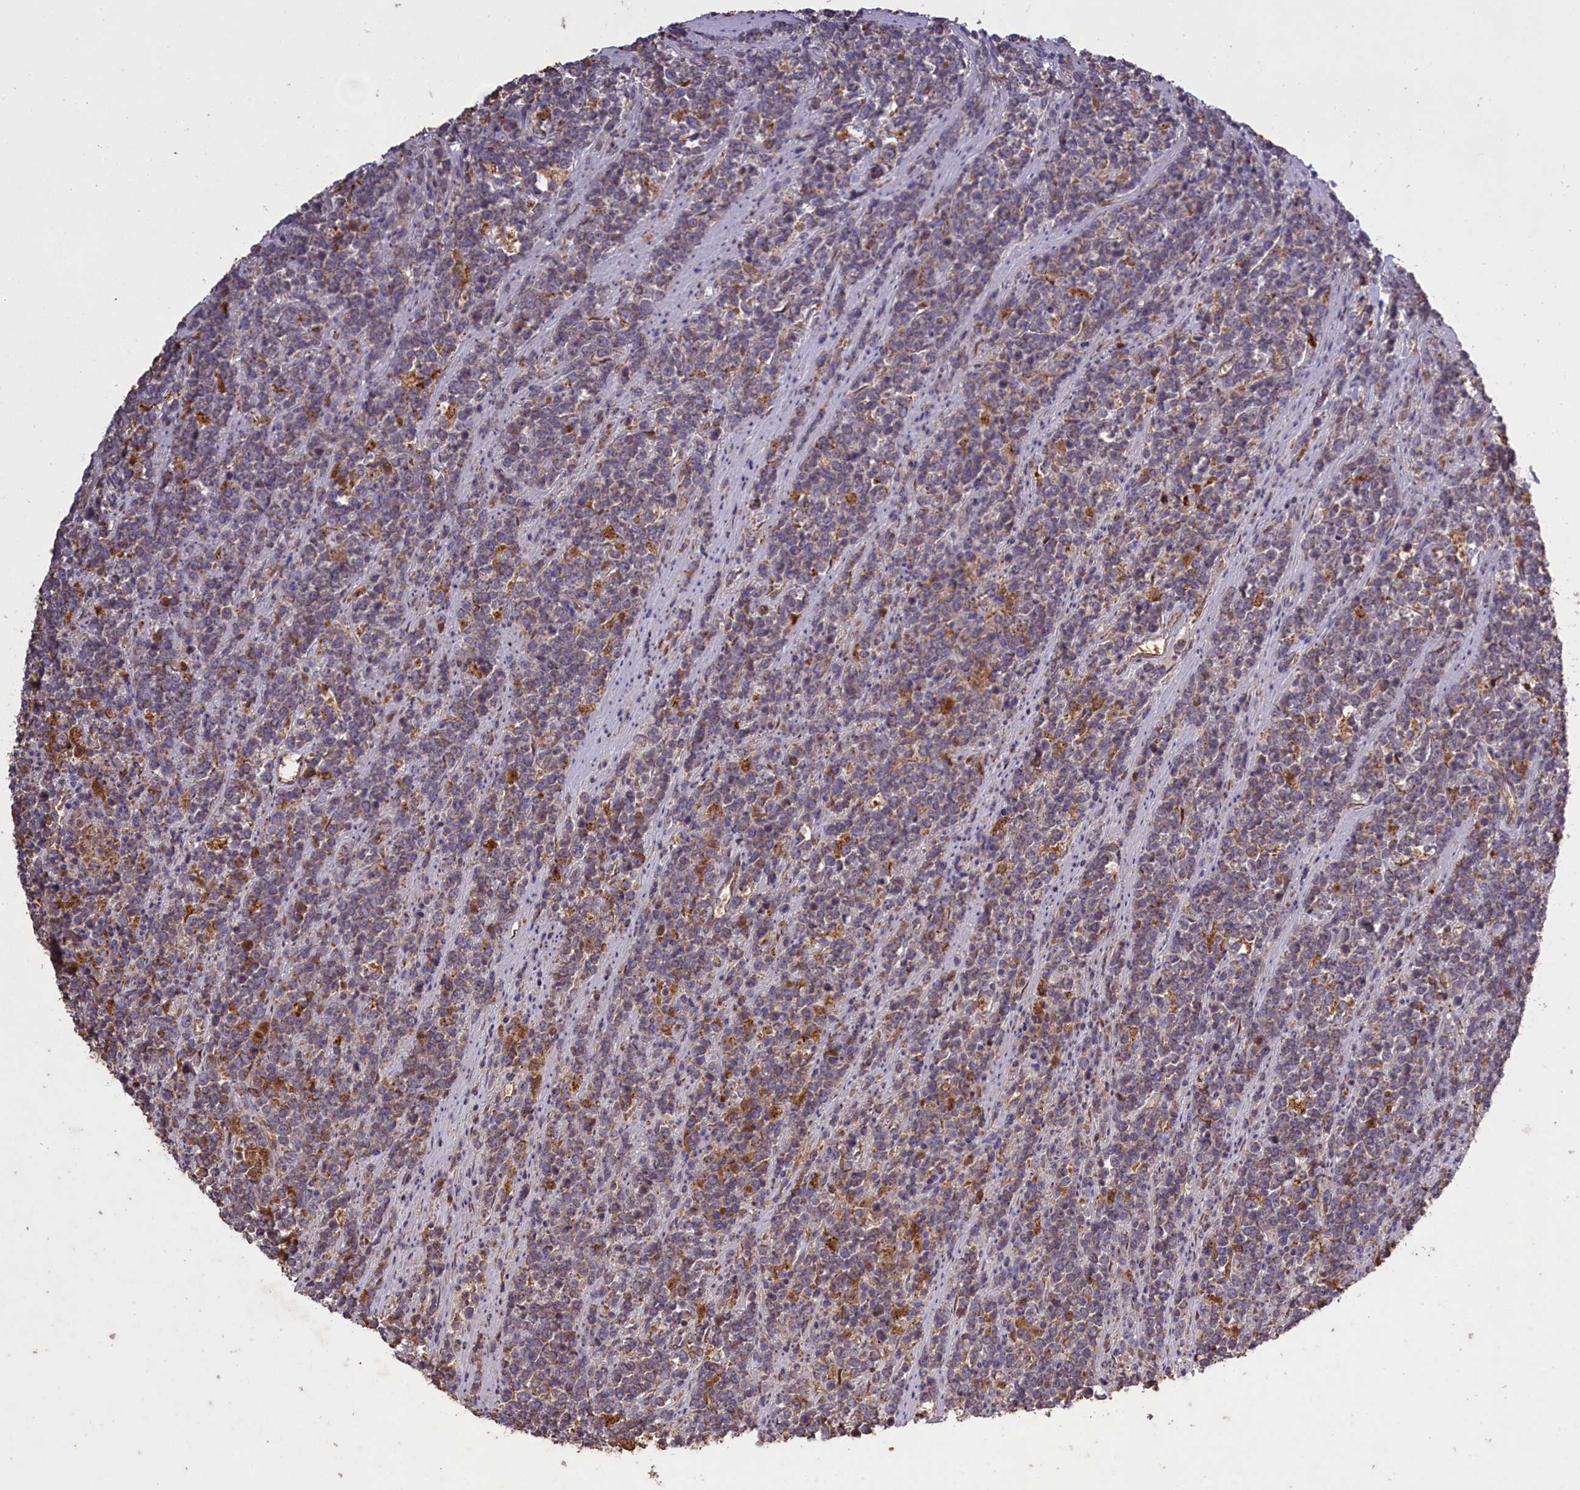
{"staining": {"intensity": "weak", "quantity": "25%-75%", "location": "cytoplasmic/membranous"}, "tissue": "lymphoma", "cell_type": "Tumor cells", "image_type": "cancer", "snomed": [{"axis": "morphology", "description": "Malignant lymphoma, non-Hodgkin's type, High grade"}, {"axis": "topography", "description": "Small intestine"}], "caption": "Weak cytoplasmic/membranous expression is seen in about 25%-75% of tumor cells in lymphoma.", "gene": "CLRN2", "patient": {"sex": "male", "age": 8}}